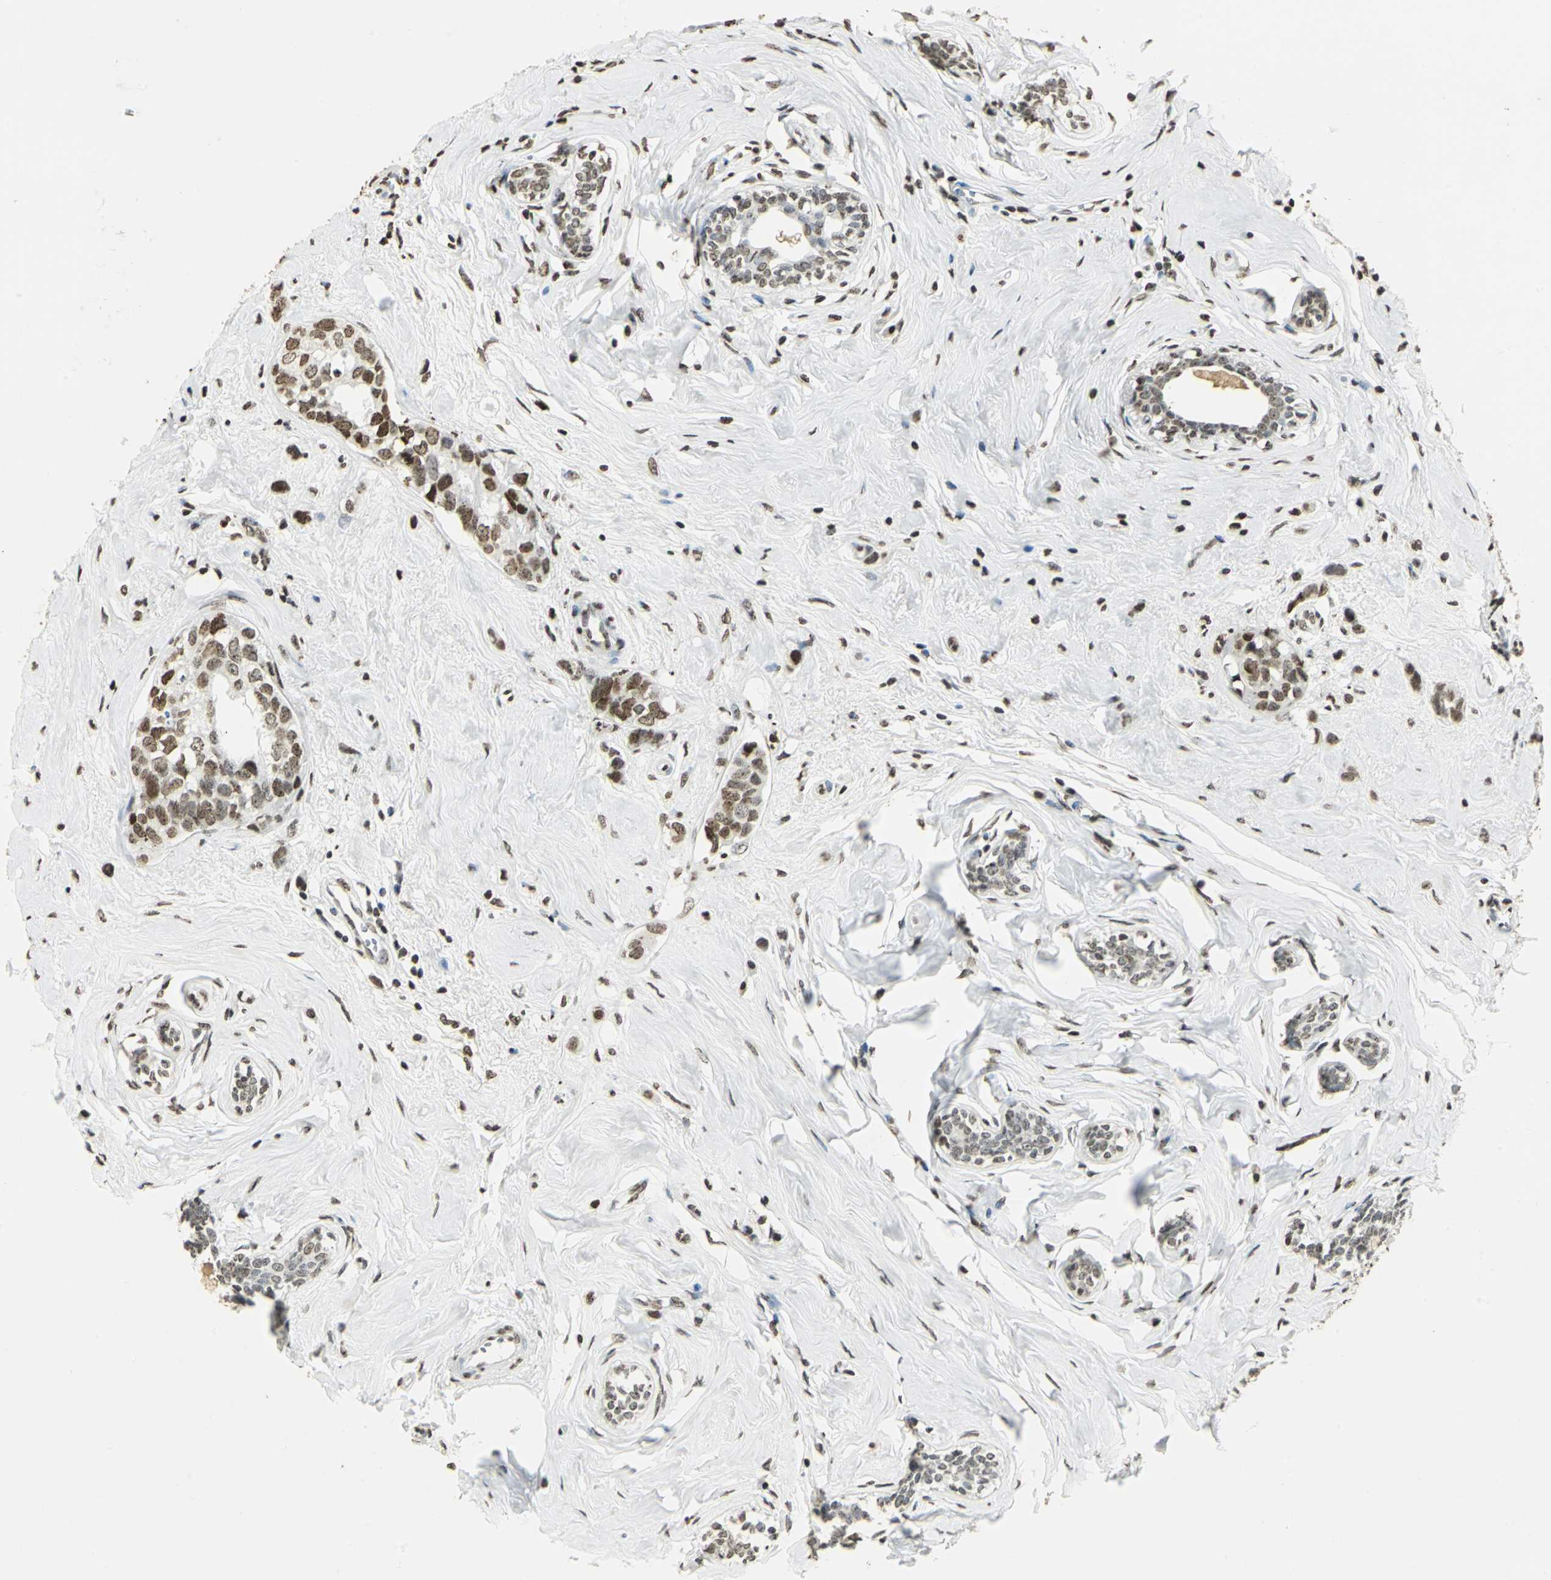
{"staining": {"intensity": "moderate", "quantity": ">75%", "location": "nuclear"}, "tissue": "breast cancer", "cell_type": "Tumor cells", "image_type": "cancer", "snomed": [{"axis": "morphology", "description": "Normal tissue, NOS"}, {"axis": "morphology", "description": "Duct carcinoma"}, {"axis": "topography", "description": "Breast"}], "caption": "A brown stain labels moderate nuclear expression of a protein in breast infiltrating ductal carcinoma tumor cells.", "gene": "MCM4", "patient": {"sex": "female", "age": 50}}